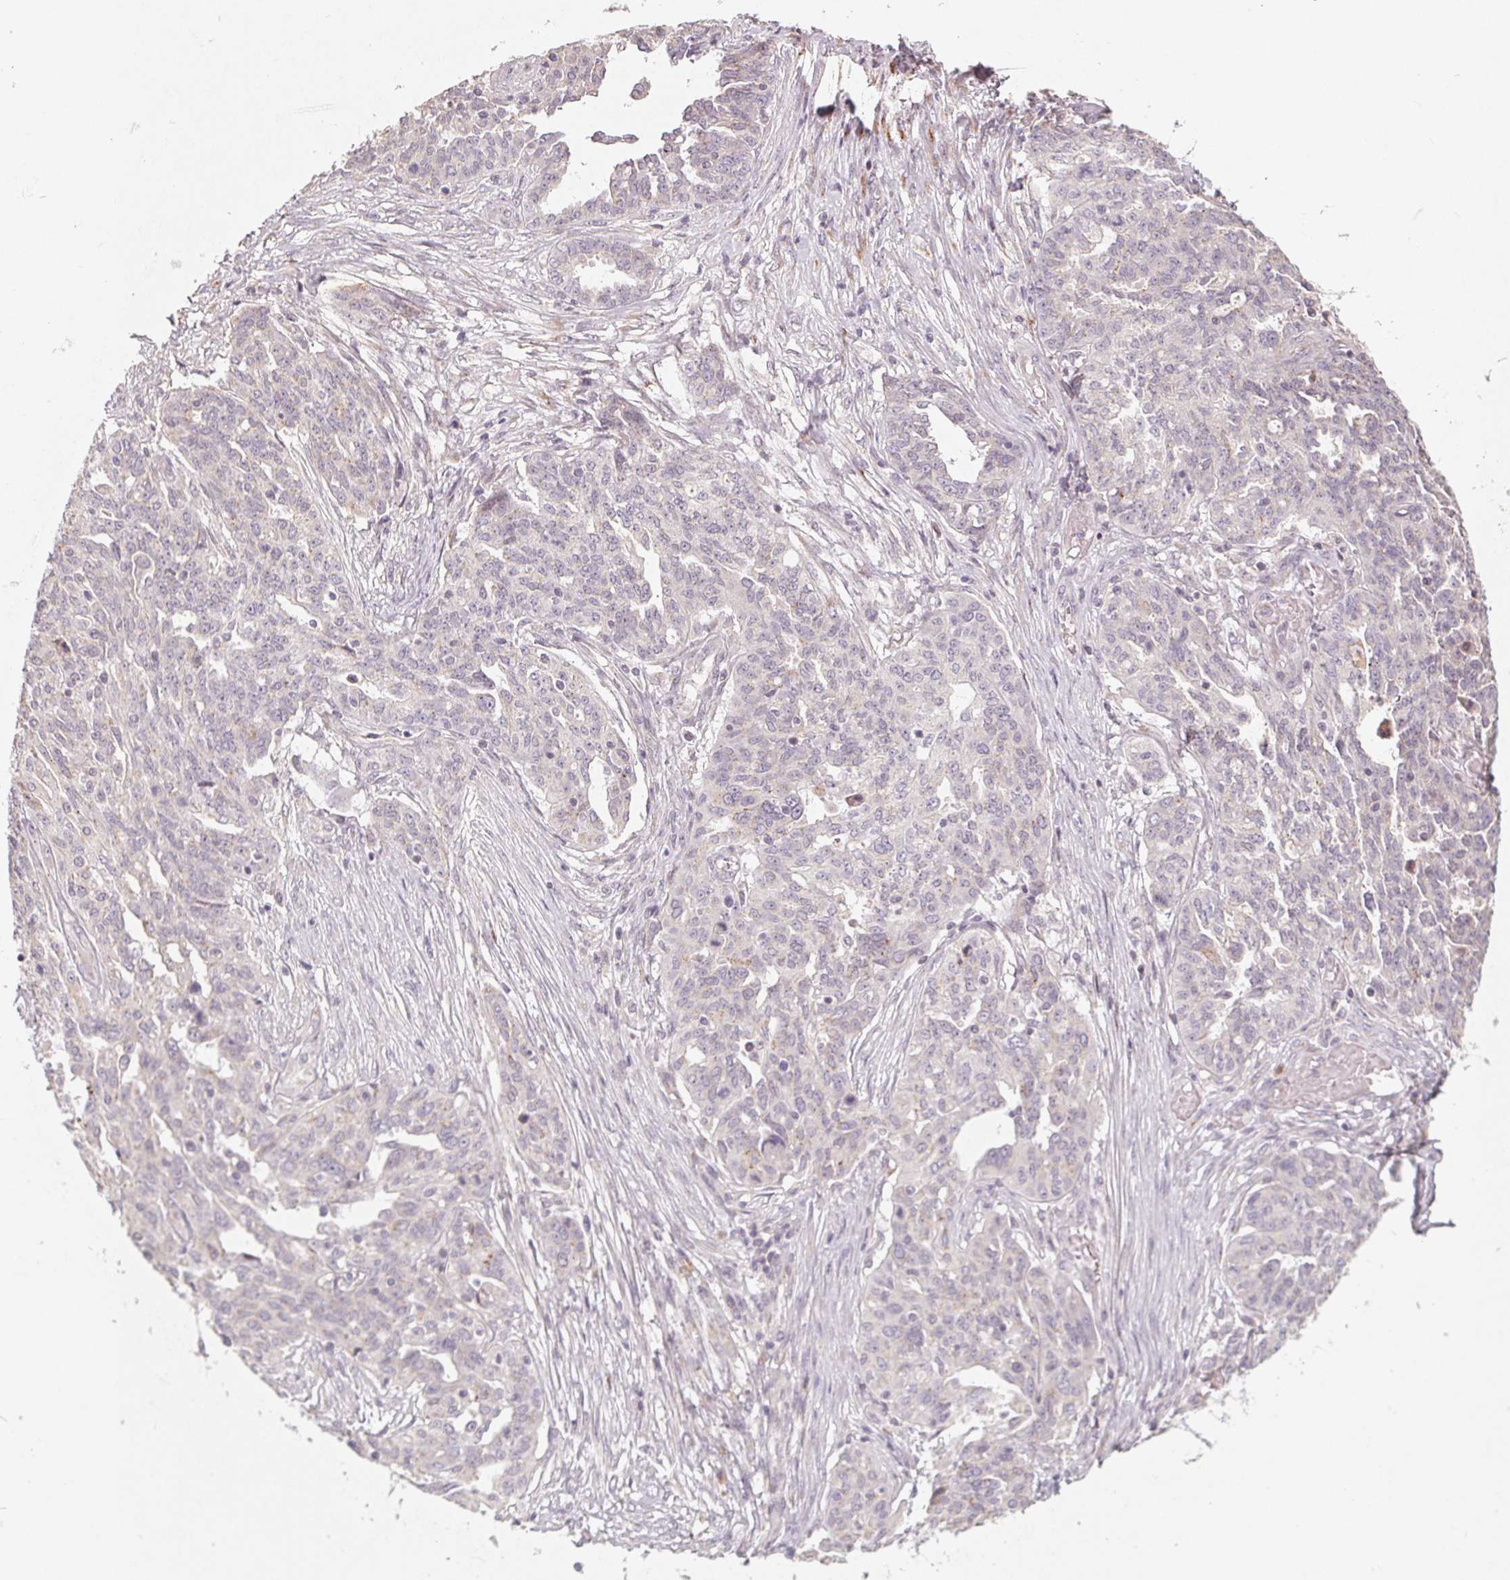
{"staining": {"intensity": "negative", "quantity": "none", "location": "none"}, "tissue": "ovarian cancer", "cell_type": "Tumor cells", "image_type": "cancer", "snomed": [{"axis": "morphology", "description": "Cystadenocarcinoma, serous, NOS"}, {"axis": "topography", "description": "Ovary"}], "caption": "Immunohistochemistry (IHC) micrograph of human ovarian cancer stained for a protein (brown), which displays no staining in tumor cells.", "gene": "TMSB15B", "patient": {"sex": "female", "age": 67}}